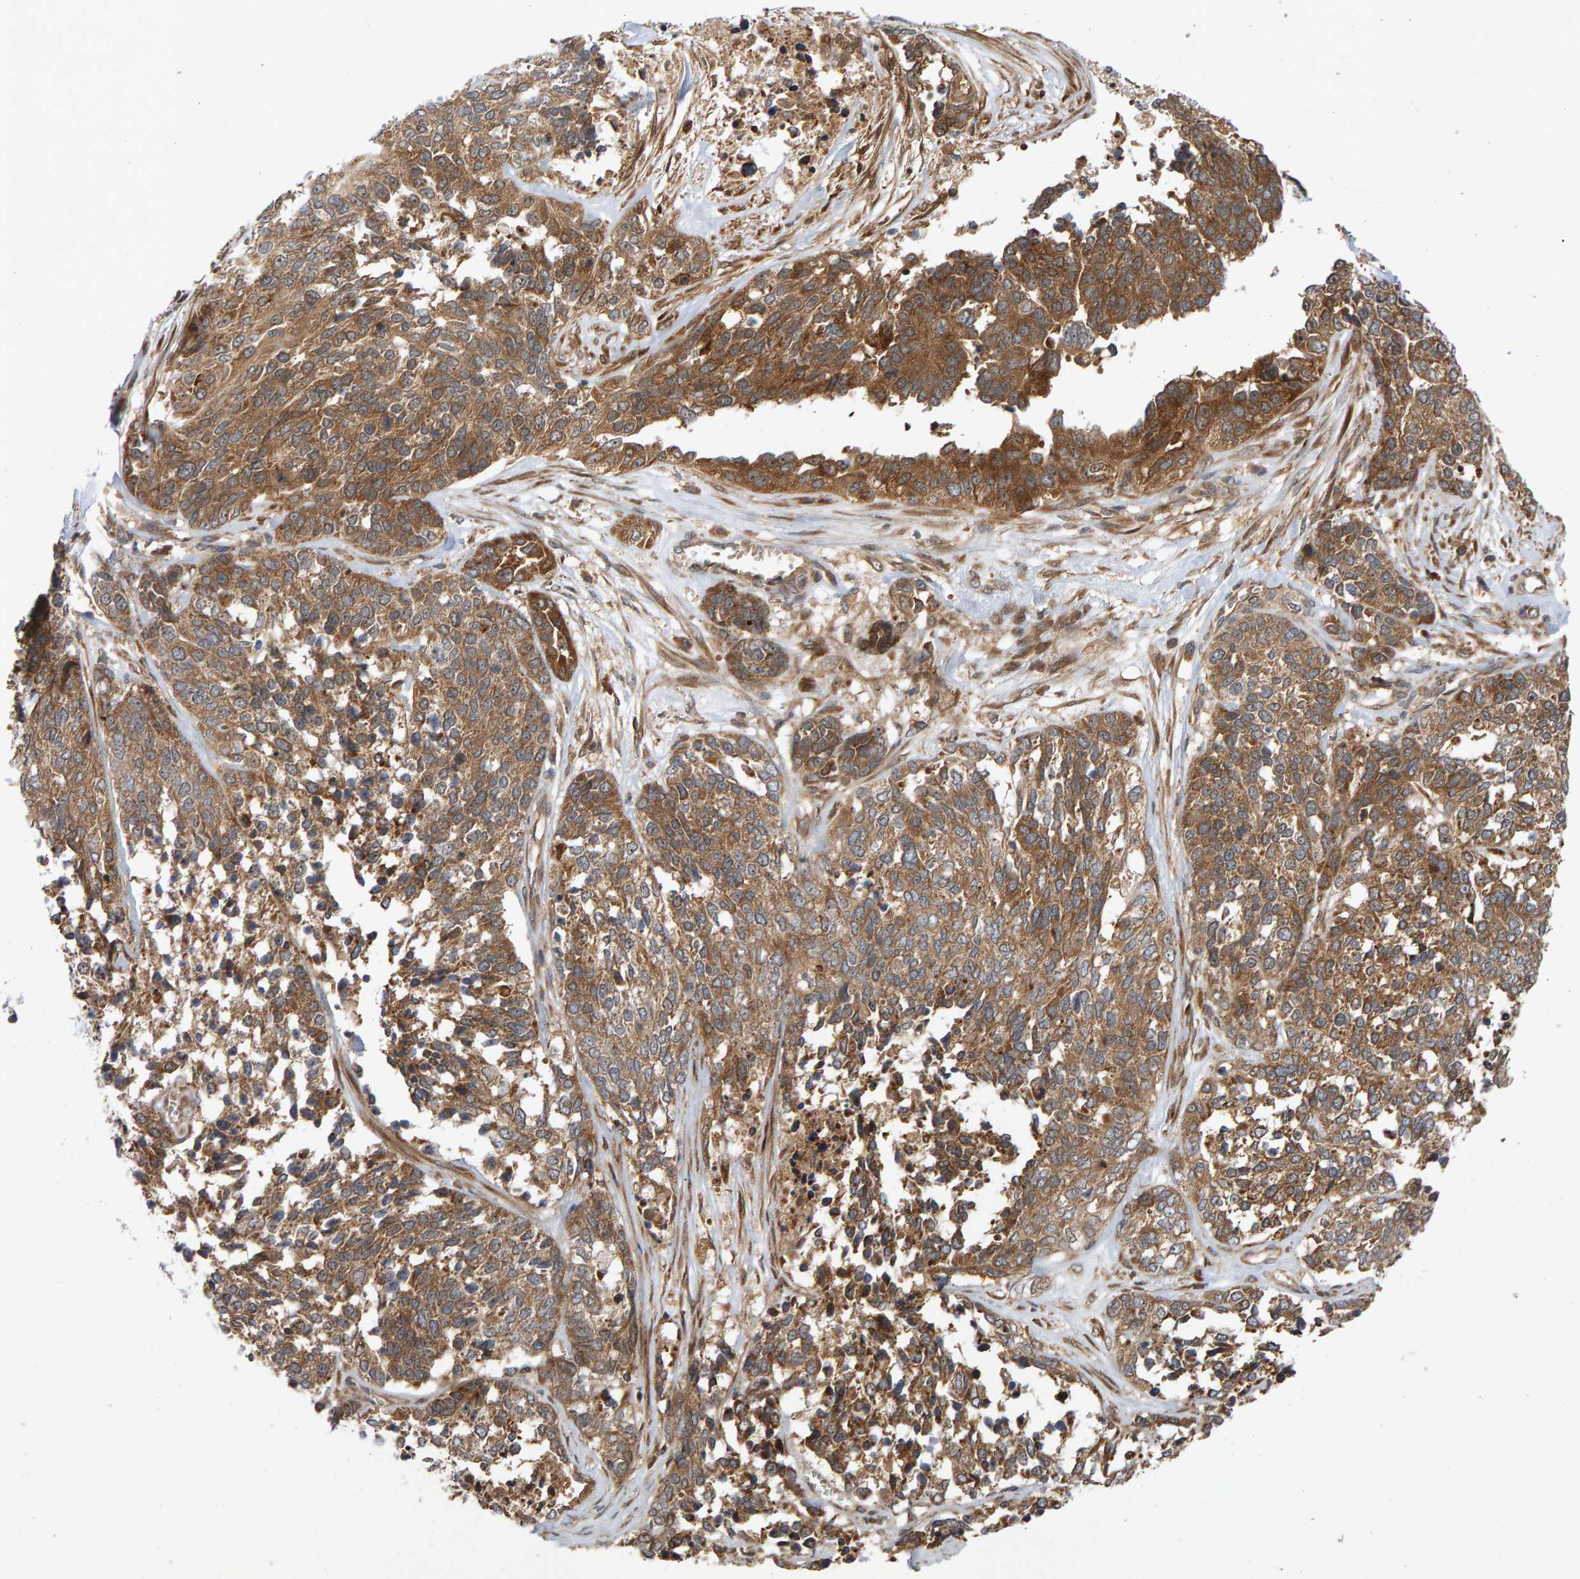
{"staining": {"intensity": "moderate", "quantity": ">75%", "location": "cytoplasmic/membranous"}, "tissue": "ovarian cancer", "cell_type": "Tumor cells", "image_type": "cancer", "snomed": [{"axis": "morphology", "description": "Cystadenocarcinoma, serous, NOS"}, {"axis": "topography", "description": "Ovary"}], "caption": "Immunohistochemical staining of human ovarian cancer (serous cystadenocarcinoma) shows moderate cytoplasmic/membranous protein positivity in approximately >75% of tumor cells.", "gene": "BAHCC1", "patient": {"sex": "female", "age": 44}}